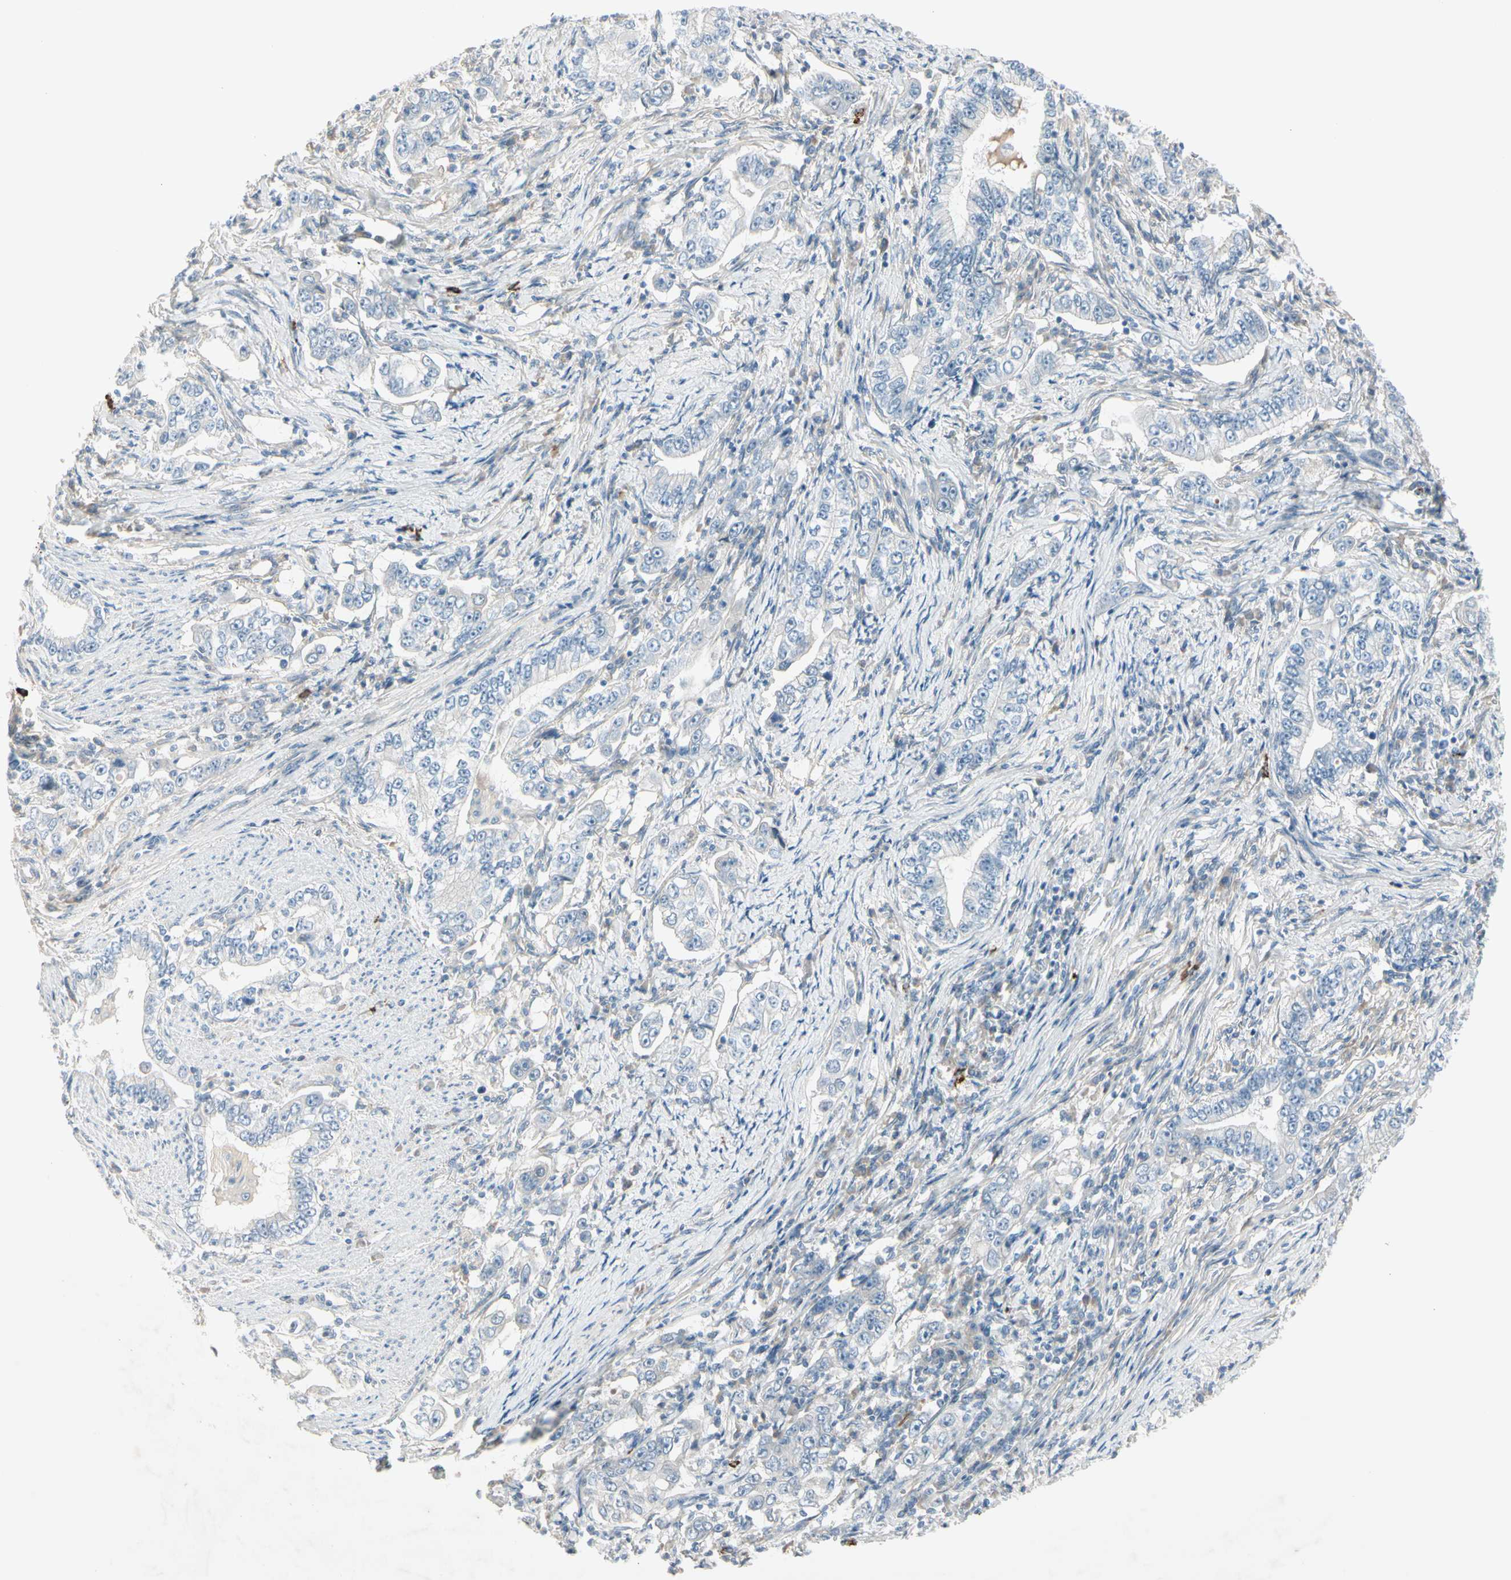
{"staining": {"intensity": "negative", "quantity": "none", "location": "none"}, "tissue": "stomach cancer", "cell_type": "Tumor cells", "image_type": "cancer", "snomed": [{"axis": "morphology", "description": "Adenocarcinoma, NOS"}, {"axis": "topography", "description": "Stomach, lower"}], "caption": "Protein analysis of stomach adenocarcinoma exhibits no significant expression in tumor cells. (Brightfield microscopy of DAB (3,3'-diaminobenzidine) IHC at high magnification).", "gene": "MAPRE3", "patient": {"sex": "female", "age": 72}}